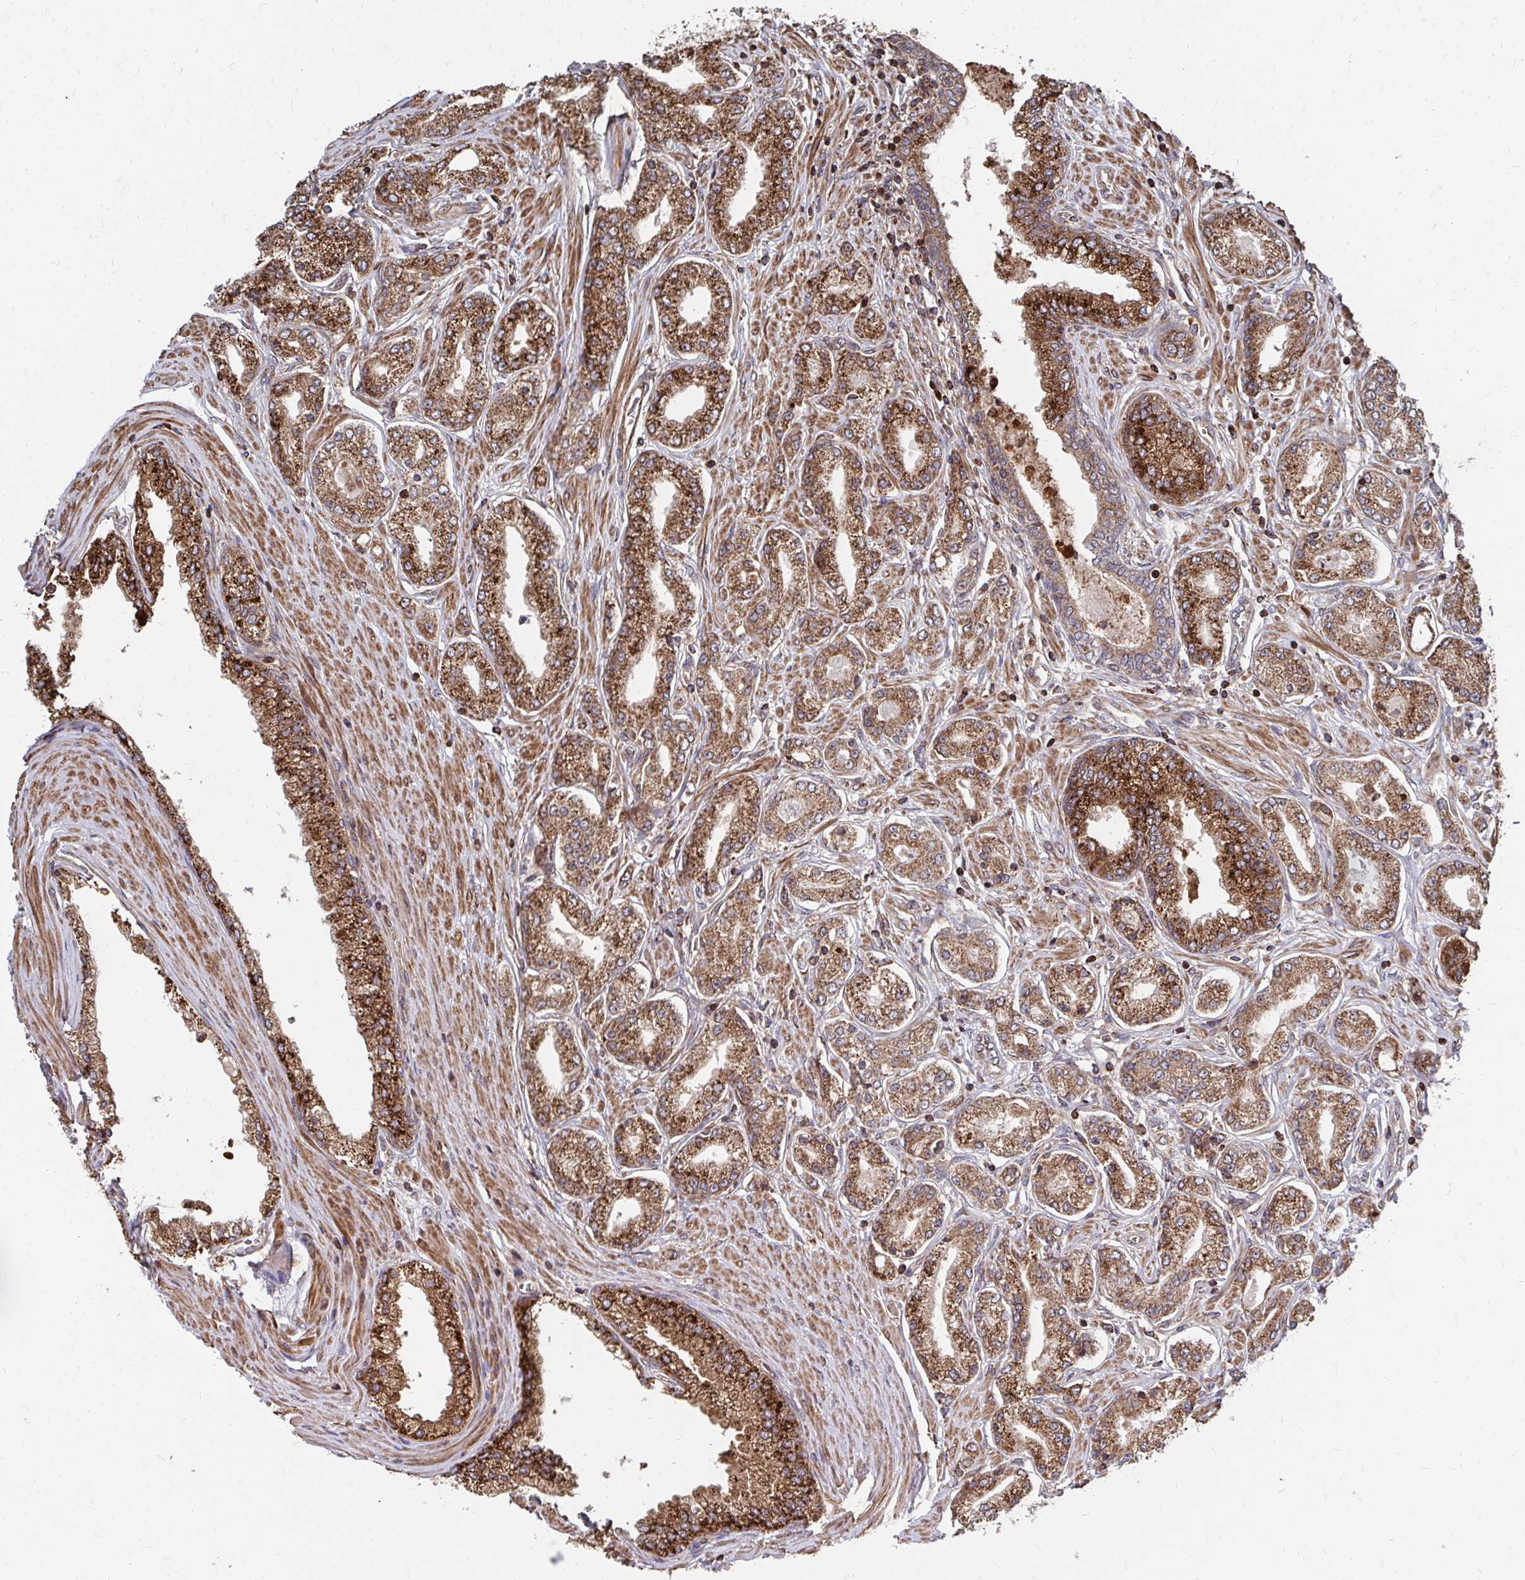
{"staining": {"intensity": "strong", "quantity": ">75%", "location": "cytoplasmic/membranous"}, "tissue": "prostate cancer", "cell_type": "Tumor cells", "image_type": "cancer", "snomed": [{"axis": "morphology", "description": "Adenocarcinoma, High grade"}, {"axis": "topography", "description": "Prostate"}], "caption": "Adenocarcinoma (high-grade) (prostate) stained for a protein (brown) displays strong cytoplasmic/membranous positive positivity in about >75% of tumor cells.", "gene": "FAM89A", "patient": {"sex": "male", "age": 66}}